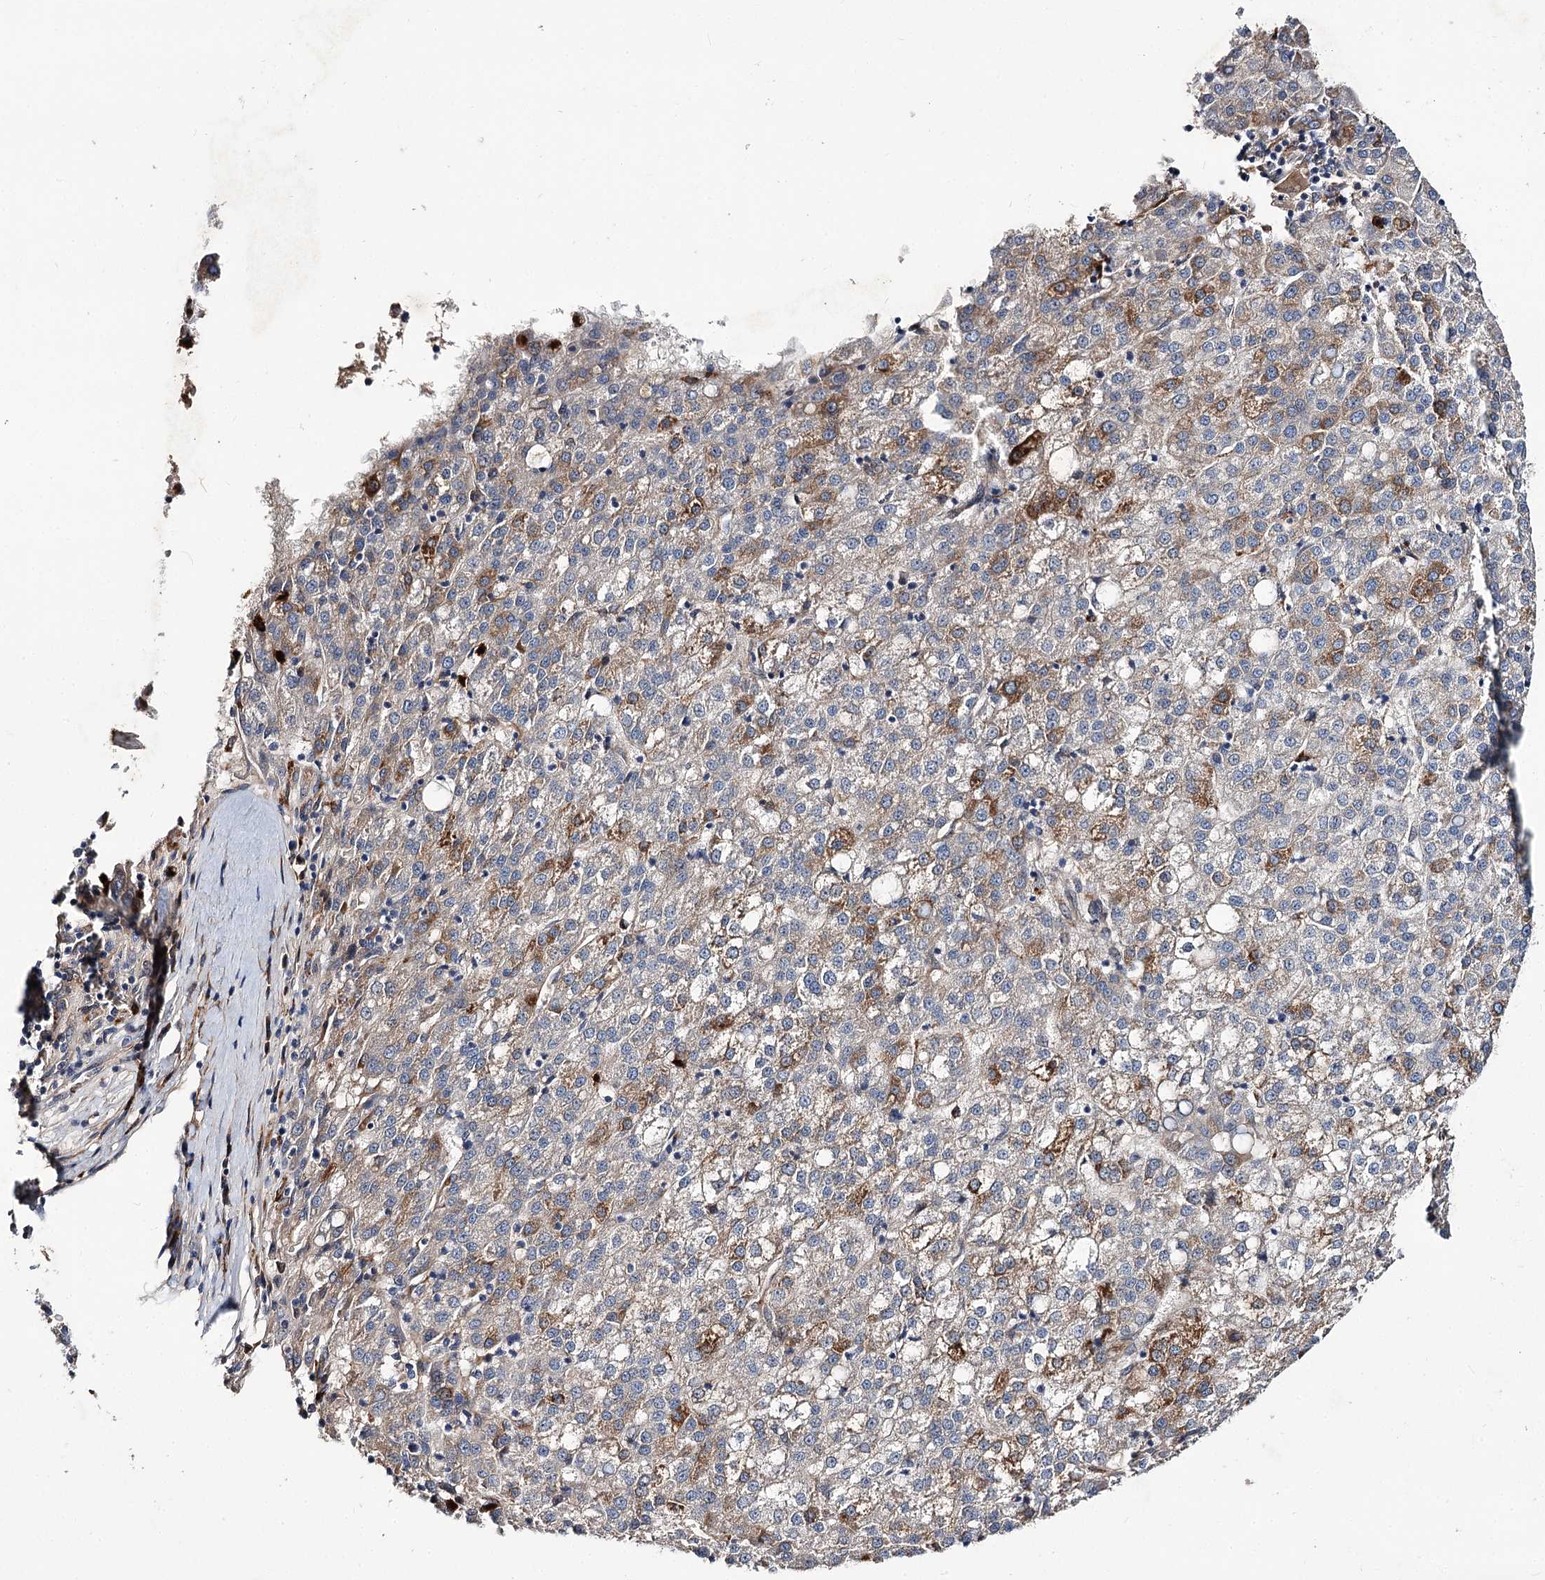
{"staining": {"intensity": "moderate", "quantity": "<25%", "location": "cytoplasmic/membranous"}, "tissue": "liver cancer", "cell_type": "Tumor cells", "image_type": "cancer", "snomed": [{"axis": "morphology", "description": "Carcinoma, Hepatocellular, NOS"}, {"axis": "topography", "description": "Liver"}], "caption": "A micrograph of liver cancer (hepatocellular carcinoma) stained for a protein displays moderate cytoplasmic/membranous brown staining in tumor cells.", "gene": "MINDY3", "patient": {"sex": "female", "age": 58}}